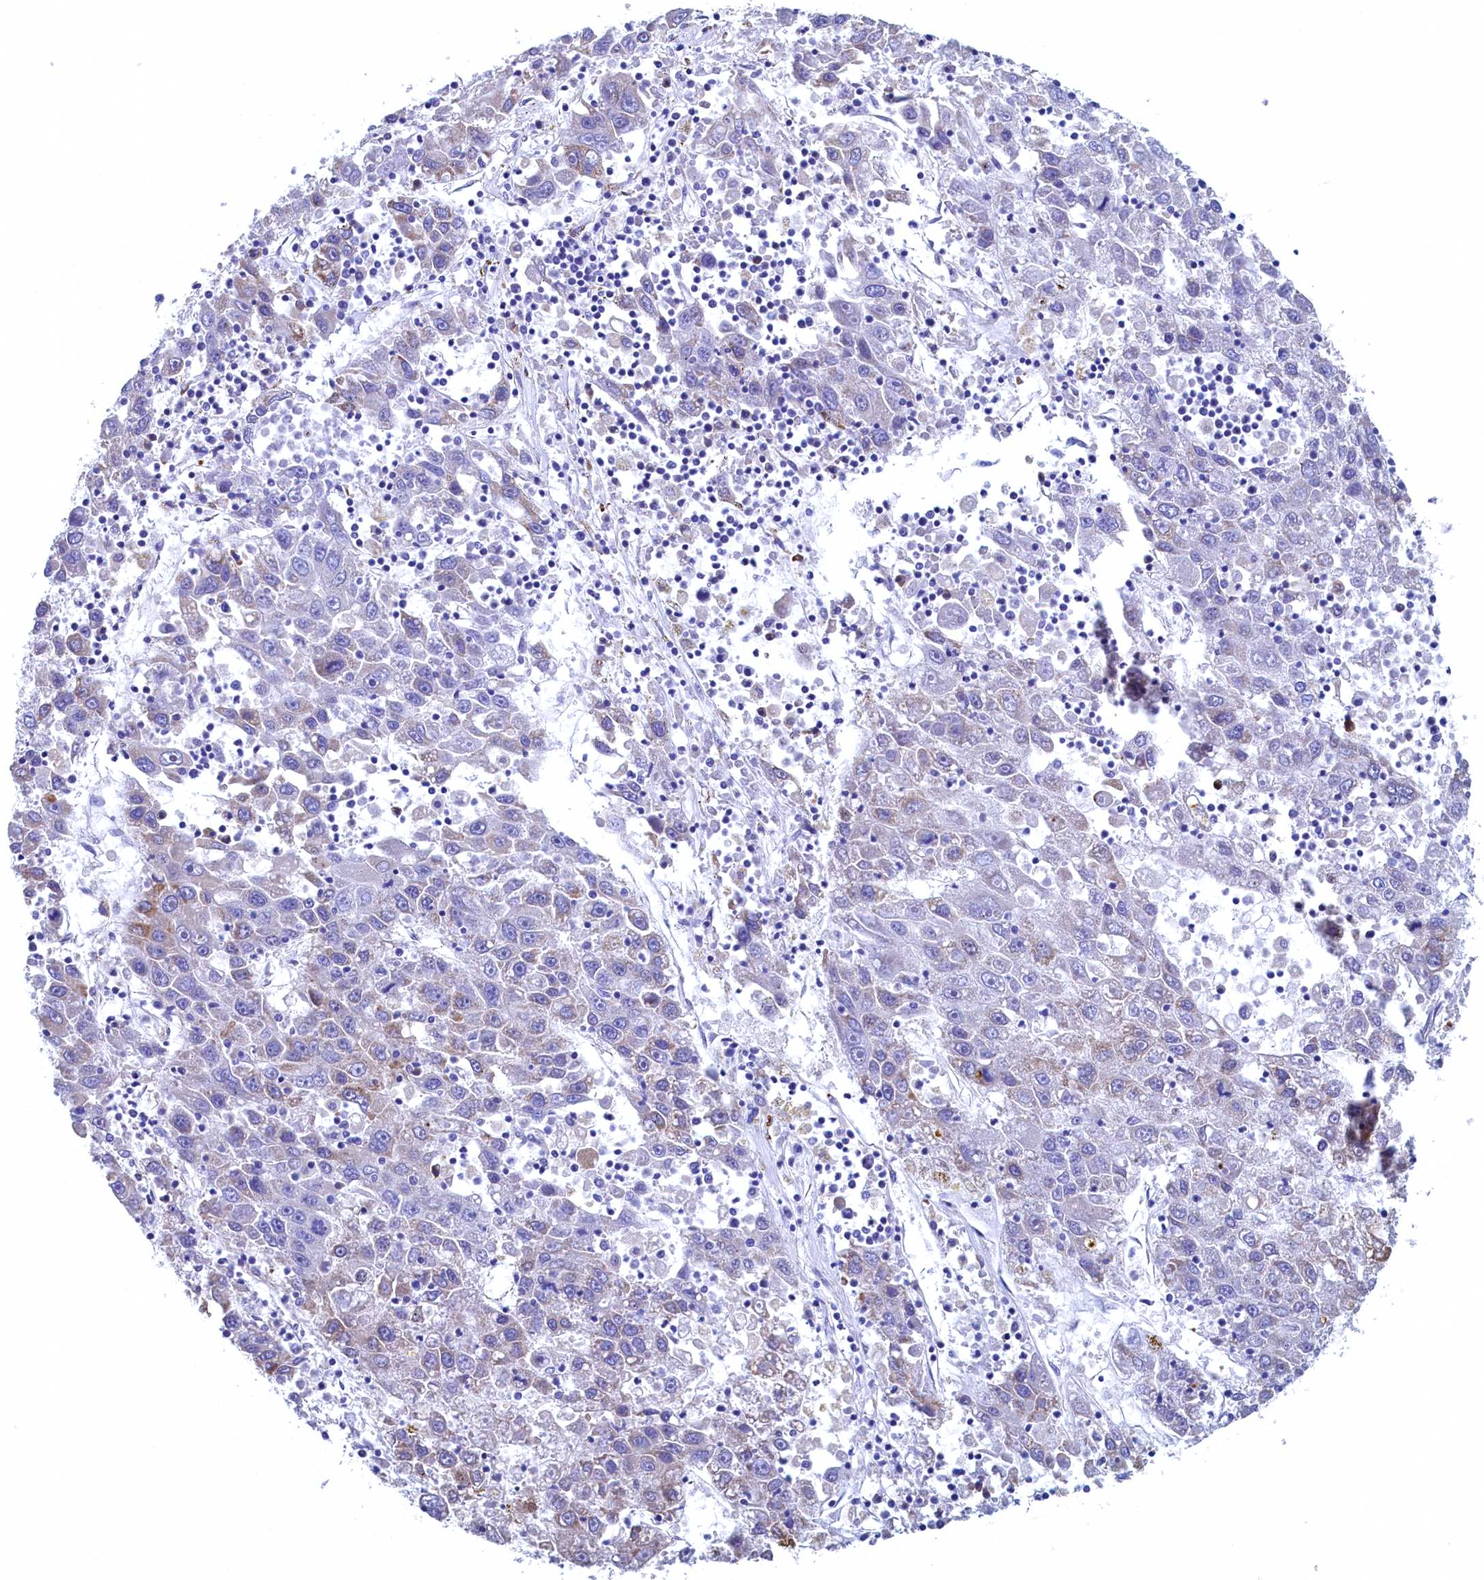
{"staining": {"intensity": "negative", "quantity": "none", "location": "none"}, "tissue": "liver cancer", "cell_type": "Tumor cells", "image_type": "cancer", "snomed": [{"axis": "morphology", "description": "Carcinoma, Hepatocellular, NOS"}, {"axis": "topography", "description": "Liver"}], "caption": "Protein analysis of liver cancer (hepatocellular carcinoma) reveals no significant positivity in tumor cells.", "gene": "CBLIF", "patient": {"sex": "male", "age": 49}}